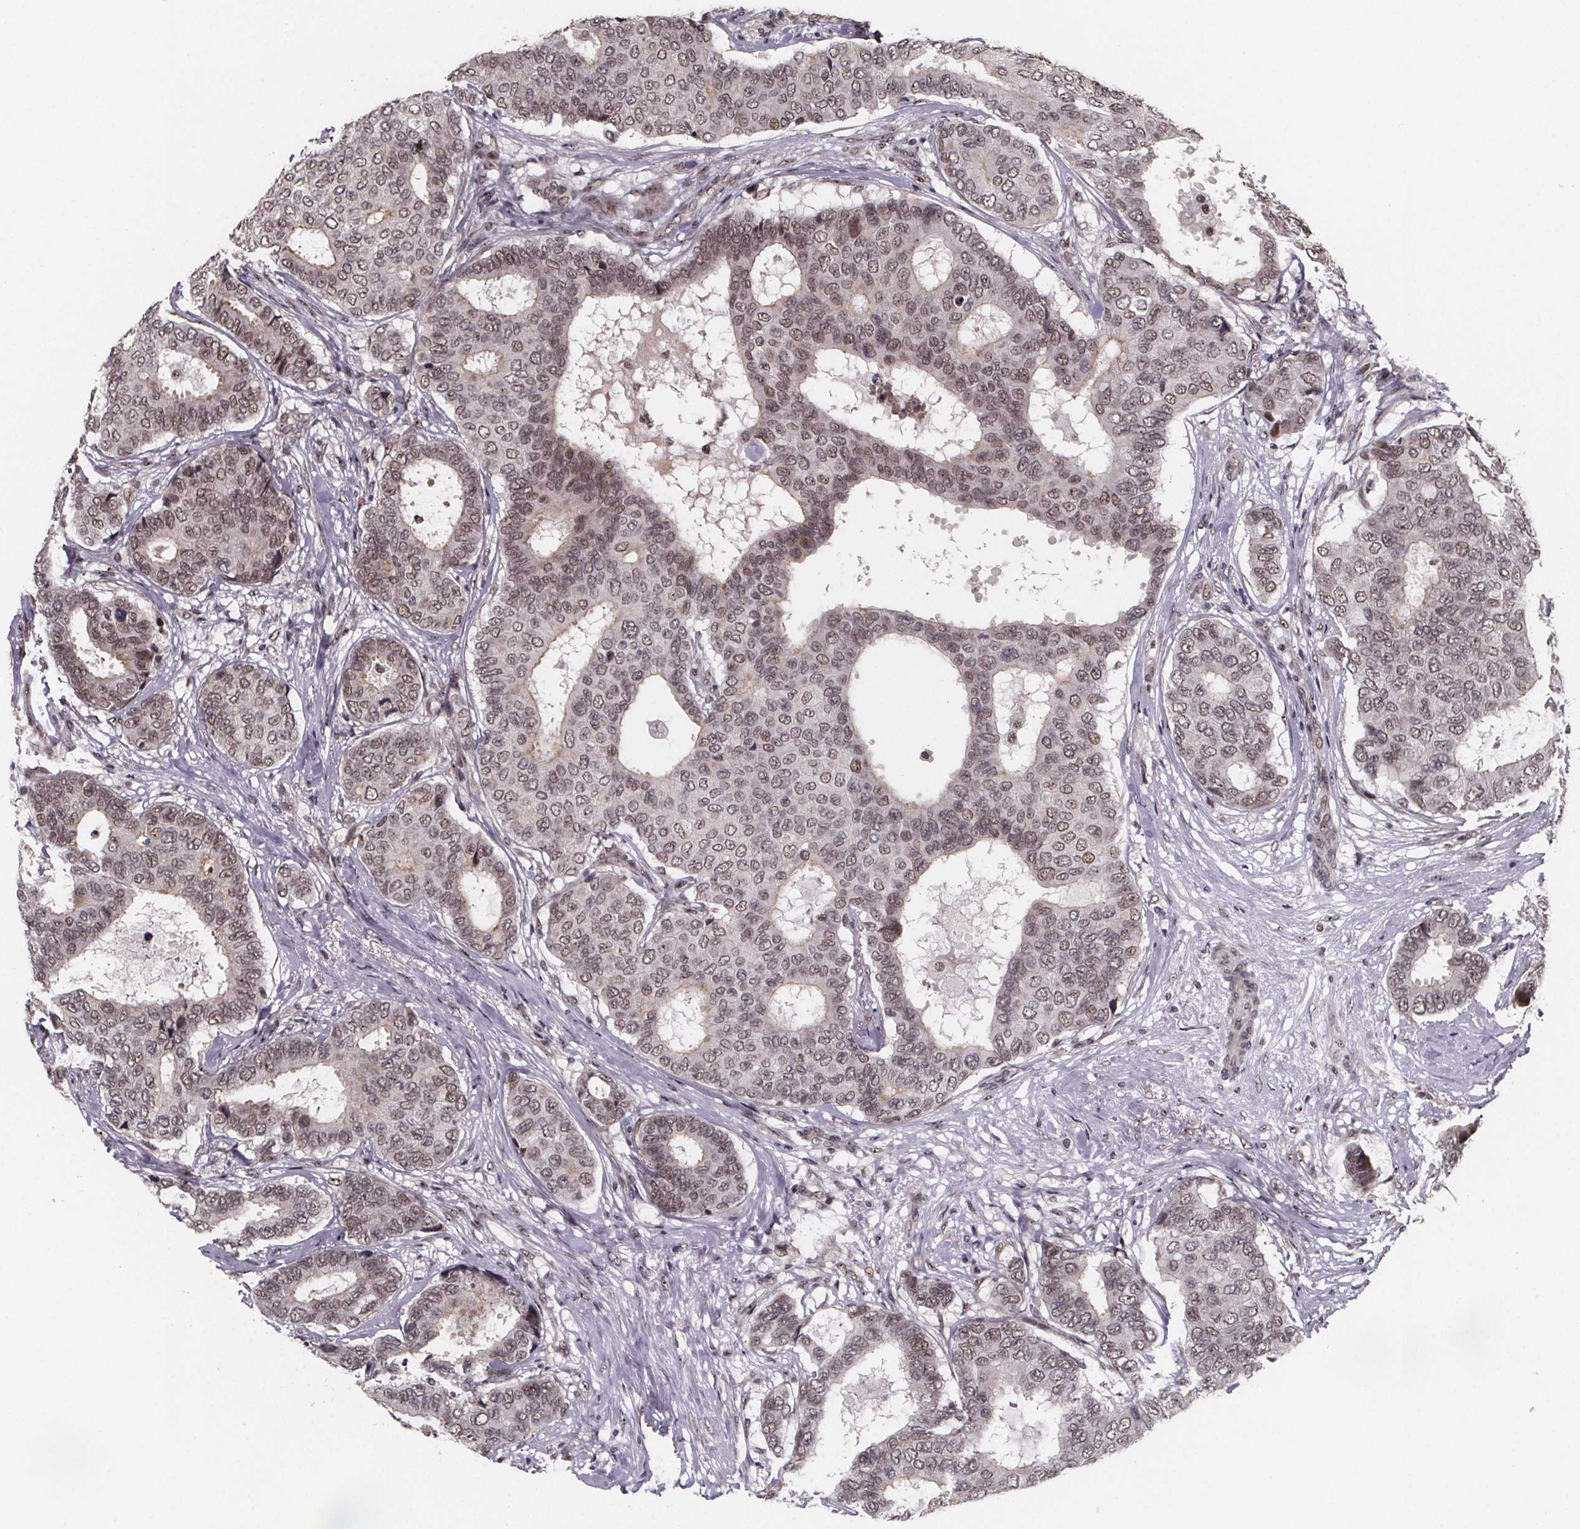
{"staining": {"intensity": "moderate", "quantity": ">75%", "location": "nuclear"}, "tissue": "breast cancer", "cell_type": "Tumor cells", "image_type": "cancer", "snomed": [{"axis": "morphology", "description": "Duct carcinoma"}, {"axis": "topography", "description": "Breast"}], "caption": "Immunohistochemical staining of breast invasive ductal carcinoma displays medium levels of moderate nuclear protein staining in approximately >75% of tumor cells.", "gene": "U2SURP", "patient": {"sex": "female", "age": 75}}